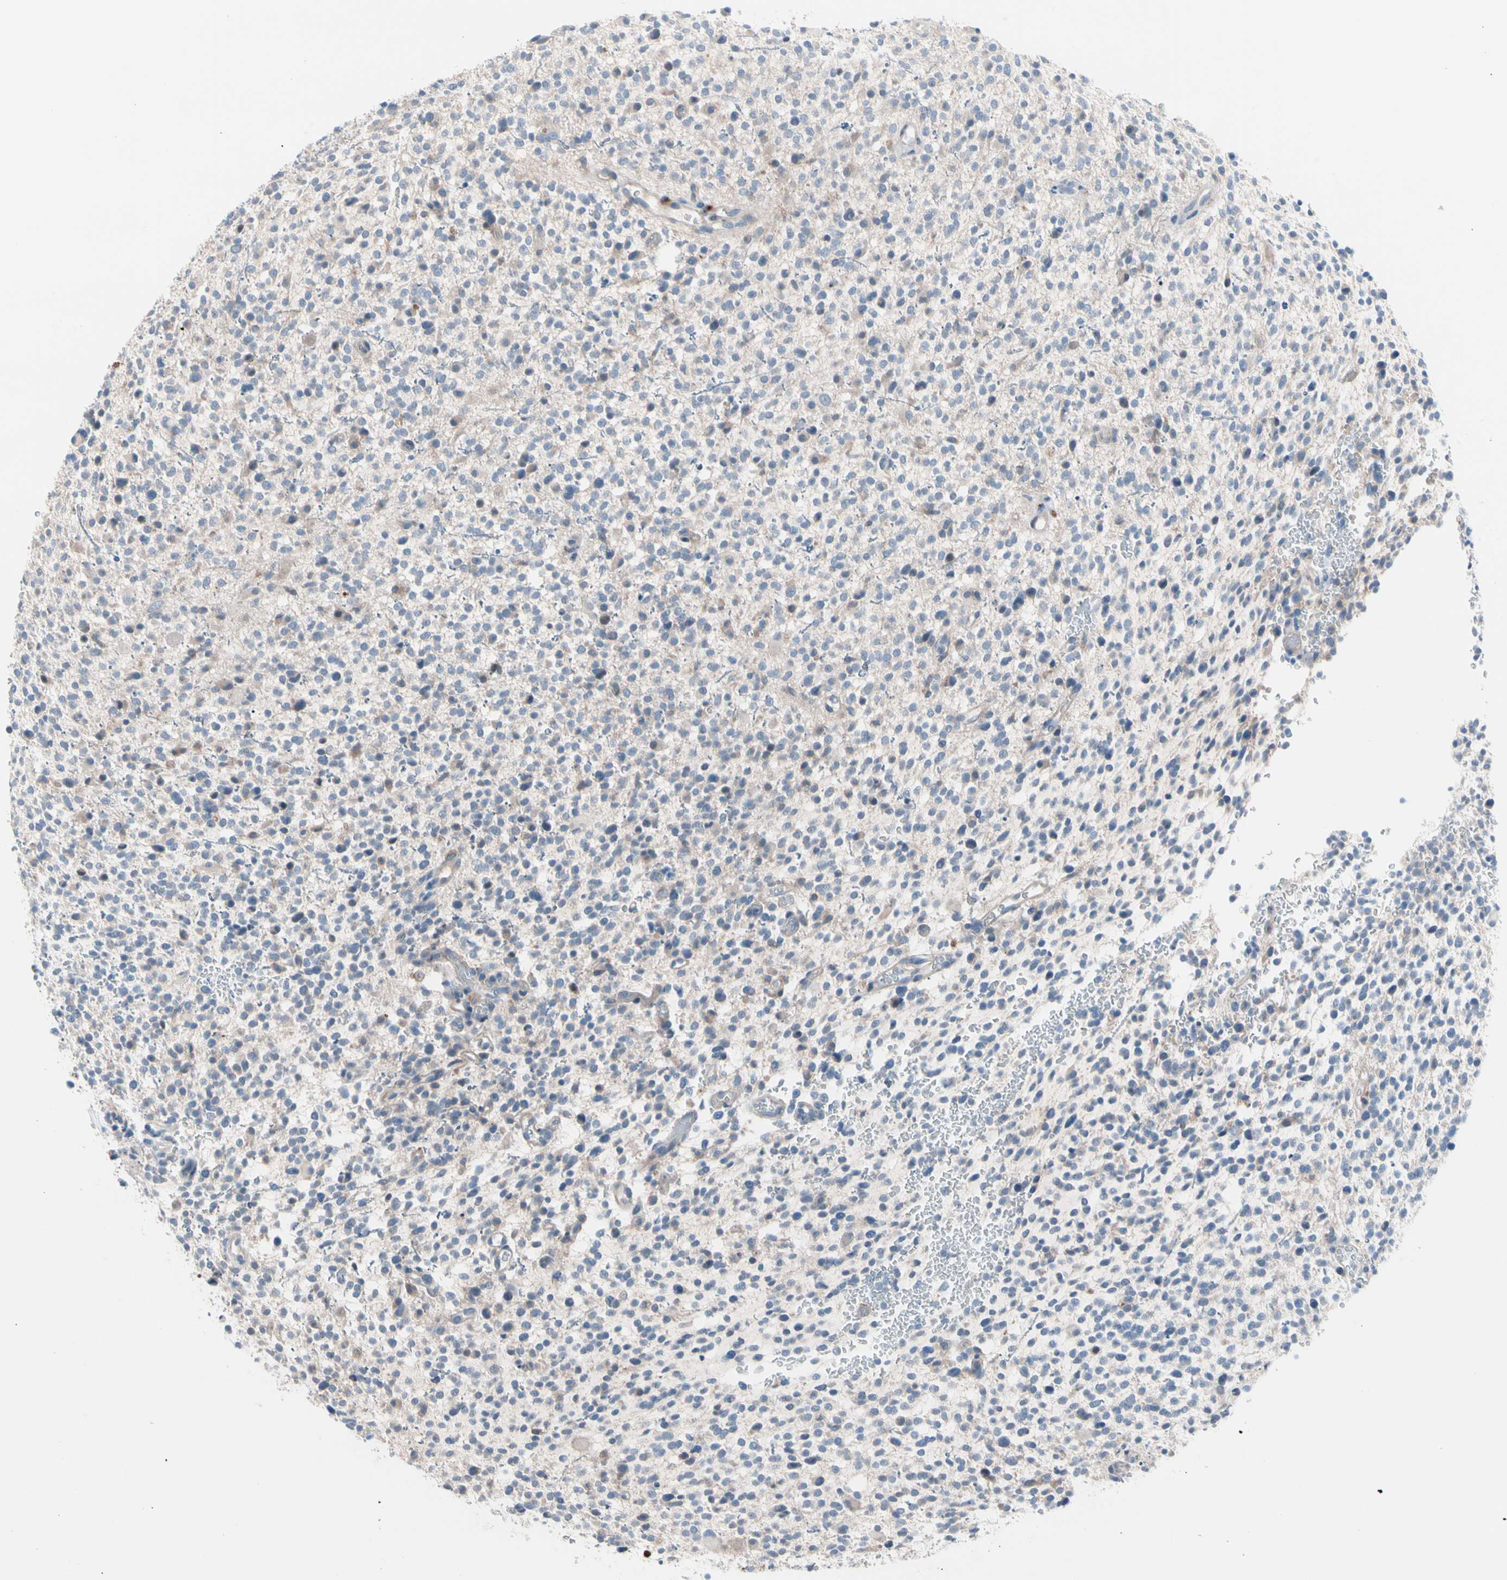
{"staining": {"intensity": "weak", "quantity": "<25%", "location": "cytoplasmic/membranous"}, "tissue": "glioma", "cell_type": "Tumor cells", "image_type": "cancer", "snomed": [{"axis": "morphology", "description": "Glioma, malignant, High grade"}, {"axis": "topography", "description": "Brain"}], "caption": "IHC image of human glioma stained for a protein (brown), which shows no staining in tumor cells.", "gene": "CASQ1", "patient": {"sex": "male", "age": 48}}